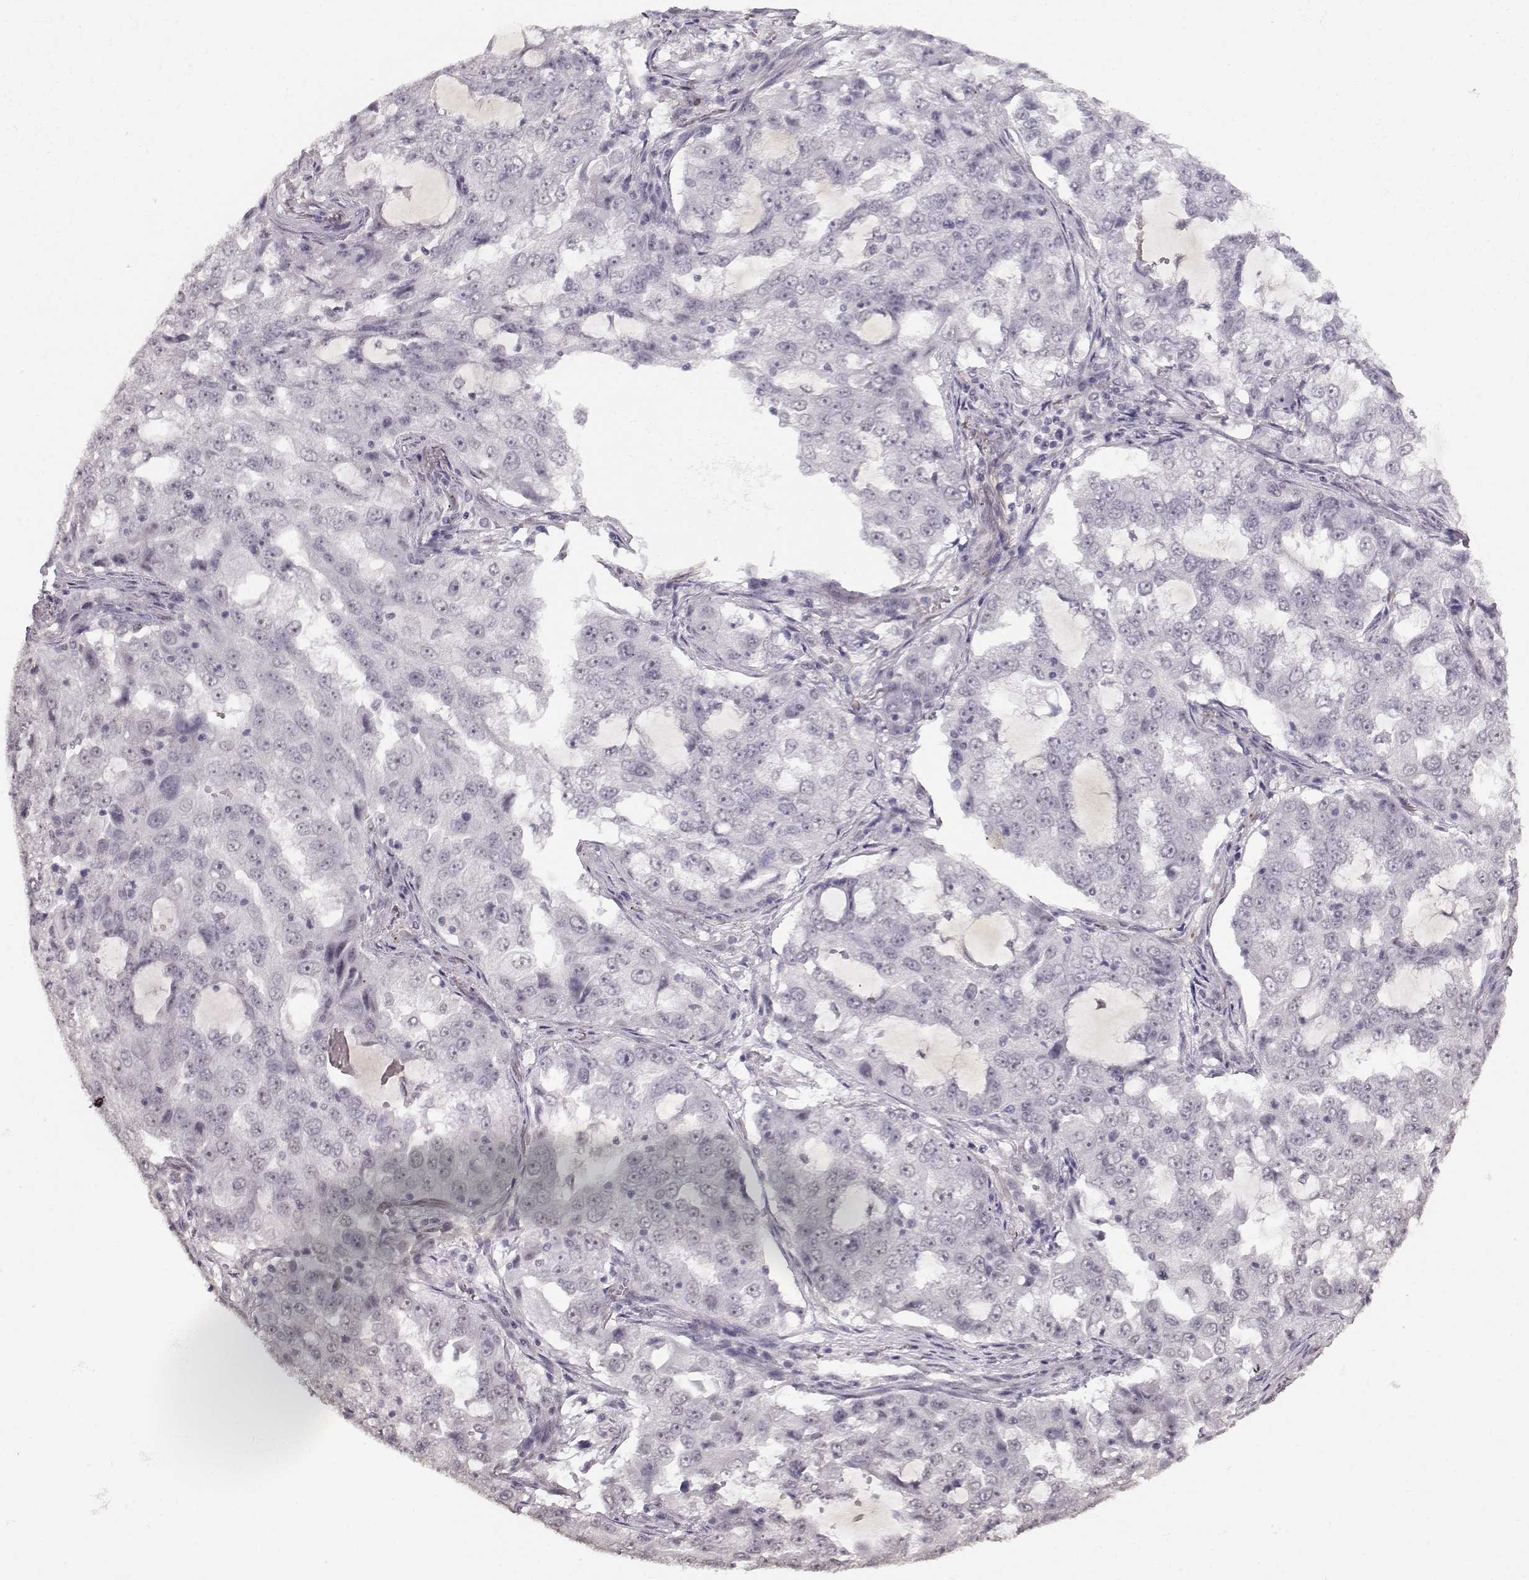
{"staining": {"intensity": "negative", "quantity": "none", "location": "none"}, "tissue": "lung cancer", "cell_type": "Tumor cells", "image_type": "cancer", "snomed": [{"axis": "morphology", "description": "Adenocarcinoma, NOS"}, {"axis": "topography", "description": "Lung"}], "caption": "The micrograph displays no staining of tumor cells in lung cancer (adenocarcinoma).", "gene": "PCP4", "patient": {"sex": "female", "age": 61}}